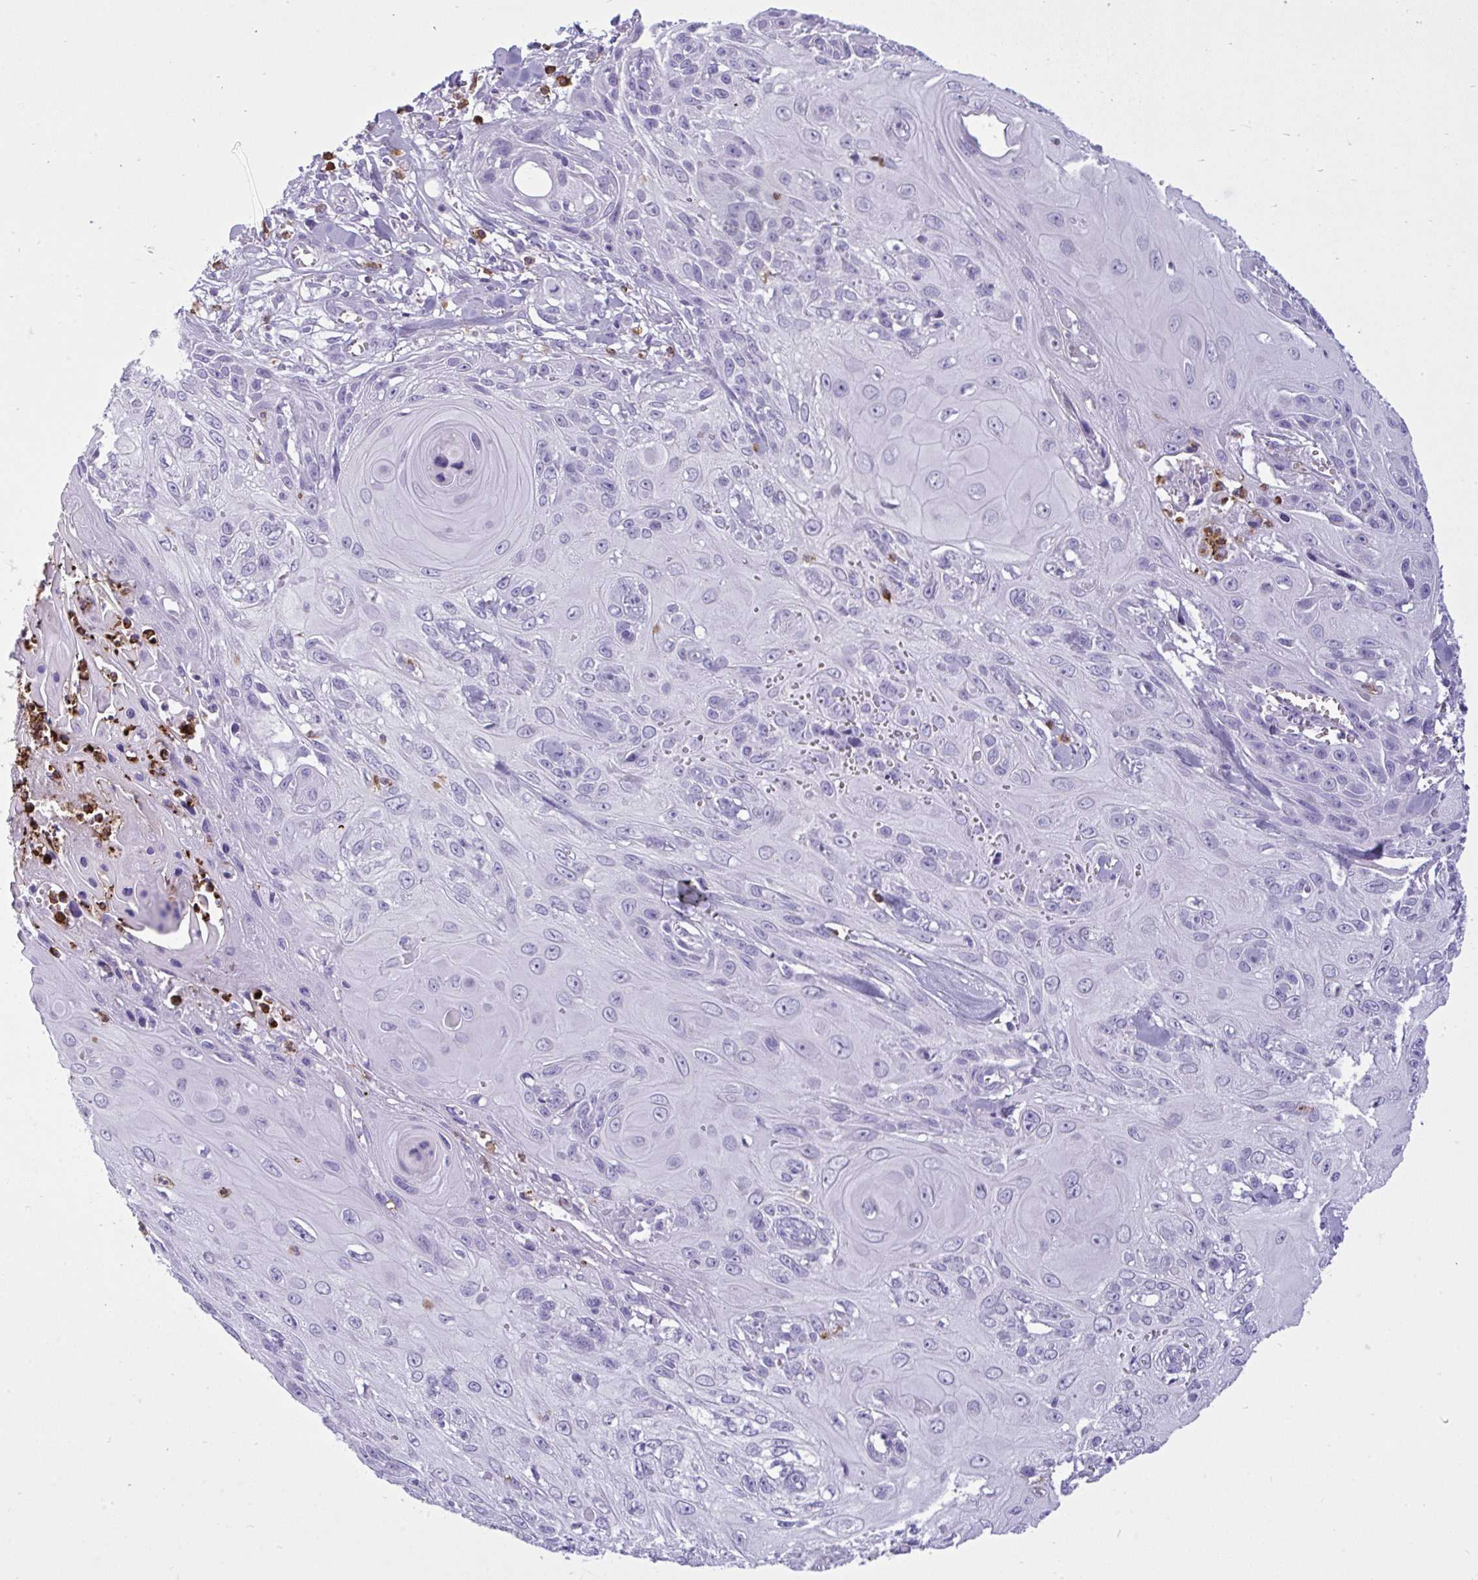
{"staining": {"intensity": "negative", "quantity": "none", "location": "none"}, "tissue": "skin cancer", "cell_type": "Tumor cells", "image_type": "cancer", "snomed": [{"axis": "morphology", "description": "Squamous cell carcinoma, NOS"}, {"axis": "topography", "description": "Skin"}, {"axis": "topography", "description": "Vulva"}], "caption": "Immunohistochemistry of skin squamous cell carcinoma reveals no staining in tumor cells.", "gene": "ARHGAP42", "patient": {"sex": "female", "age": 83}}